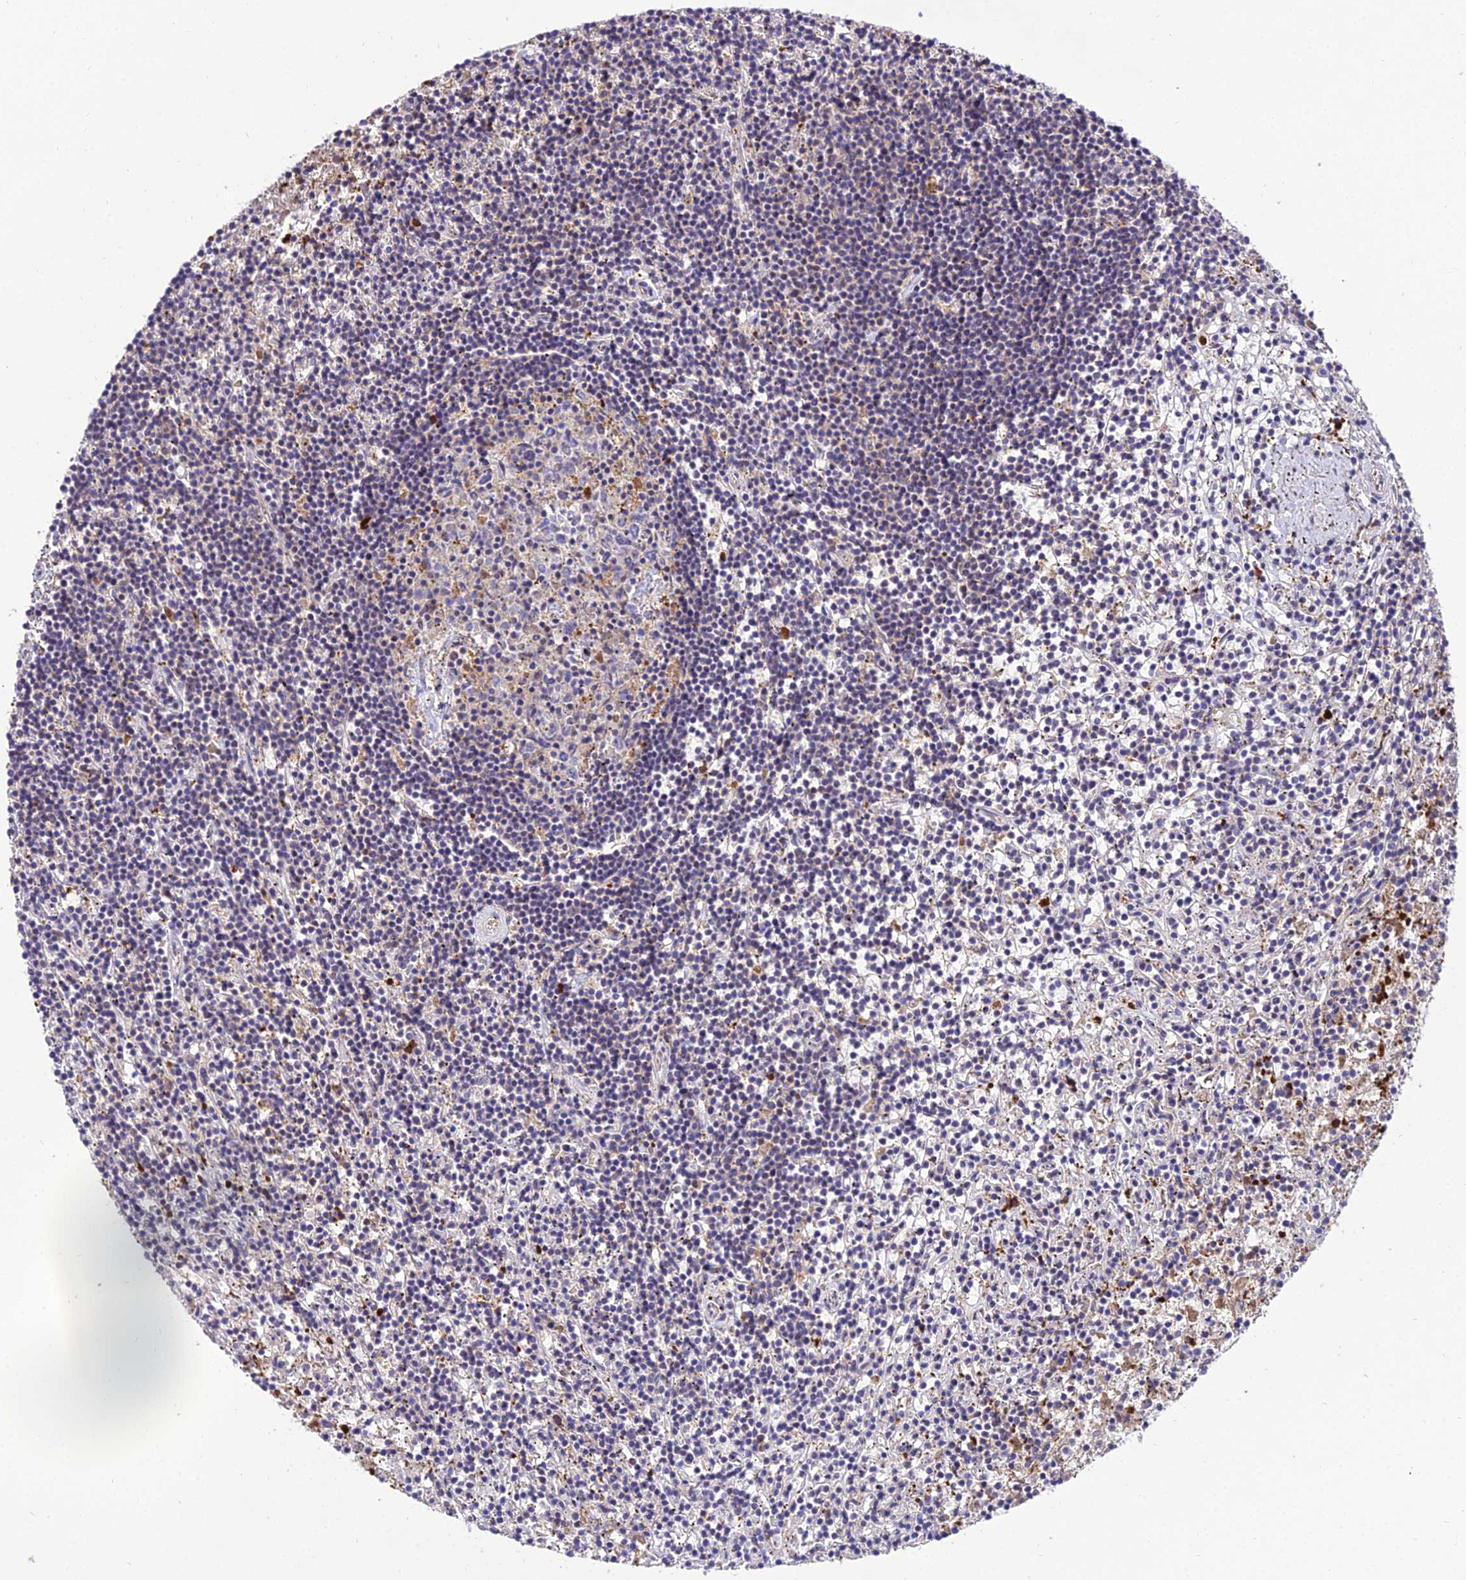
{"staining": {"intensity": "negative", "quantity": "none", "location": "none"}, "tissue": "lymphoma", "cell_type": "Tumor cells", "image_type": "cancer", "snomed": [{"axis": "morphology", "description": "Malignant lymphoma, non-Hodgkin's type, Low grade"}, {"axis": "topography", "description": "Spleen"}], "caption": "This is a photomicrograph of immunohistochemistry (IHC) staining of low-grade malignant lymphoma, non-Hodgkin's type, which shows no expression in tumor cells.", "gene": "C2orf69", "patient": {"sex": "male", "age": 76}}